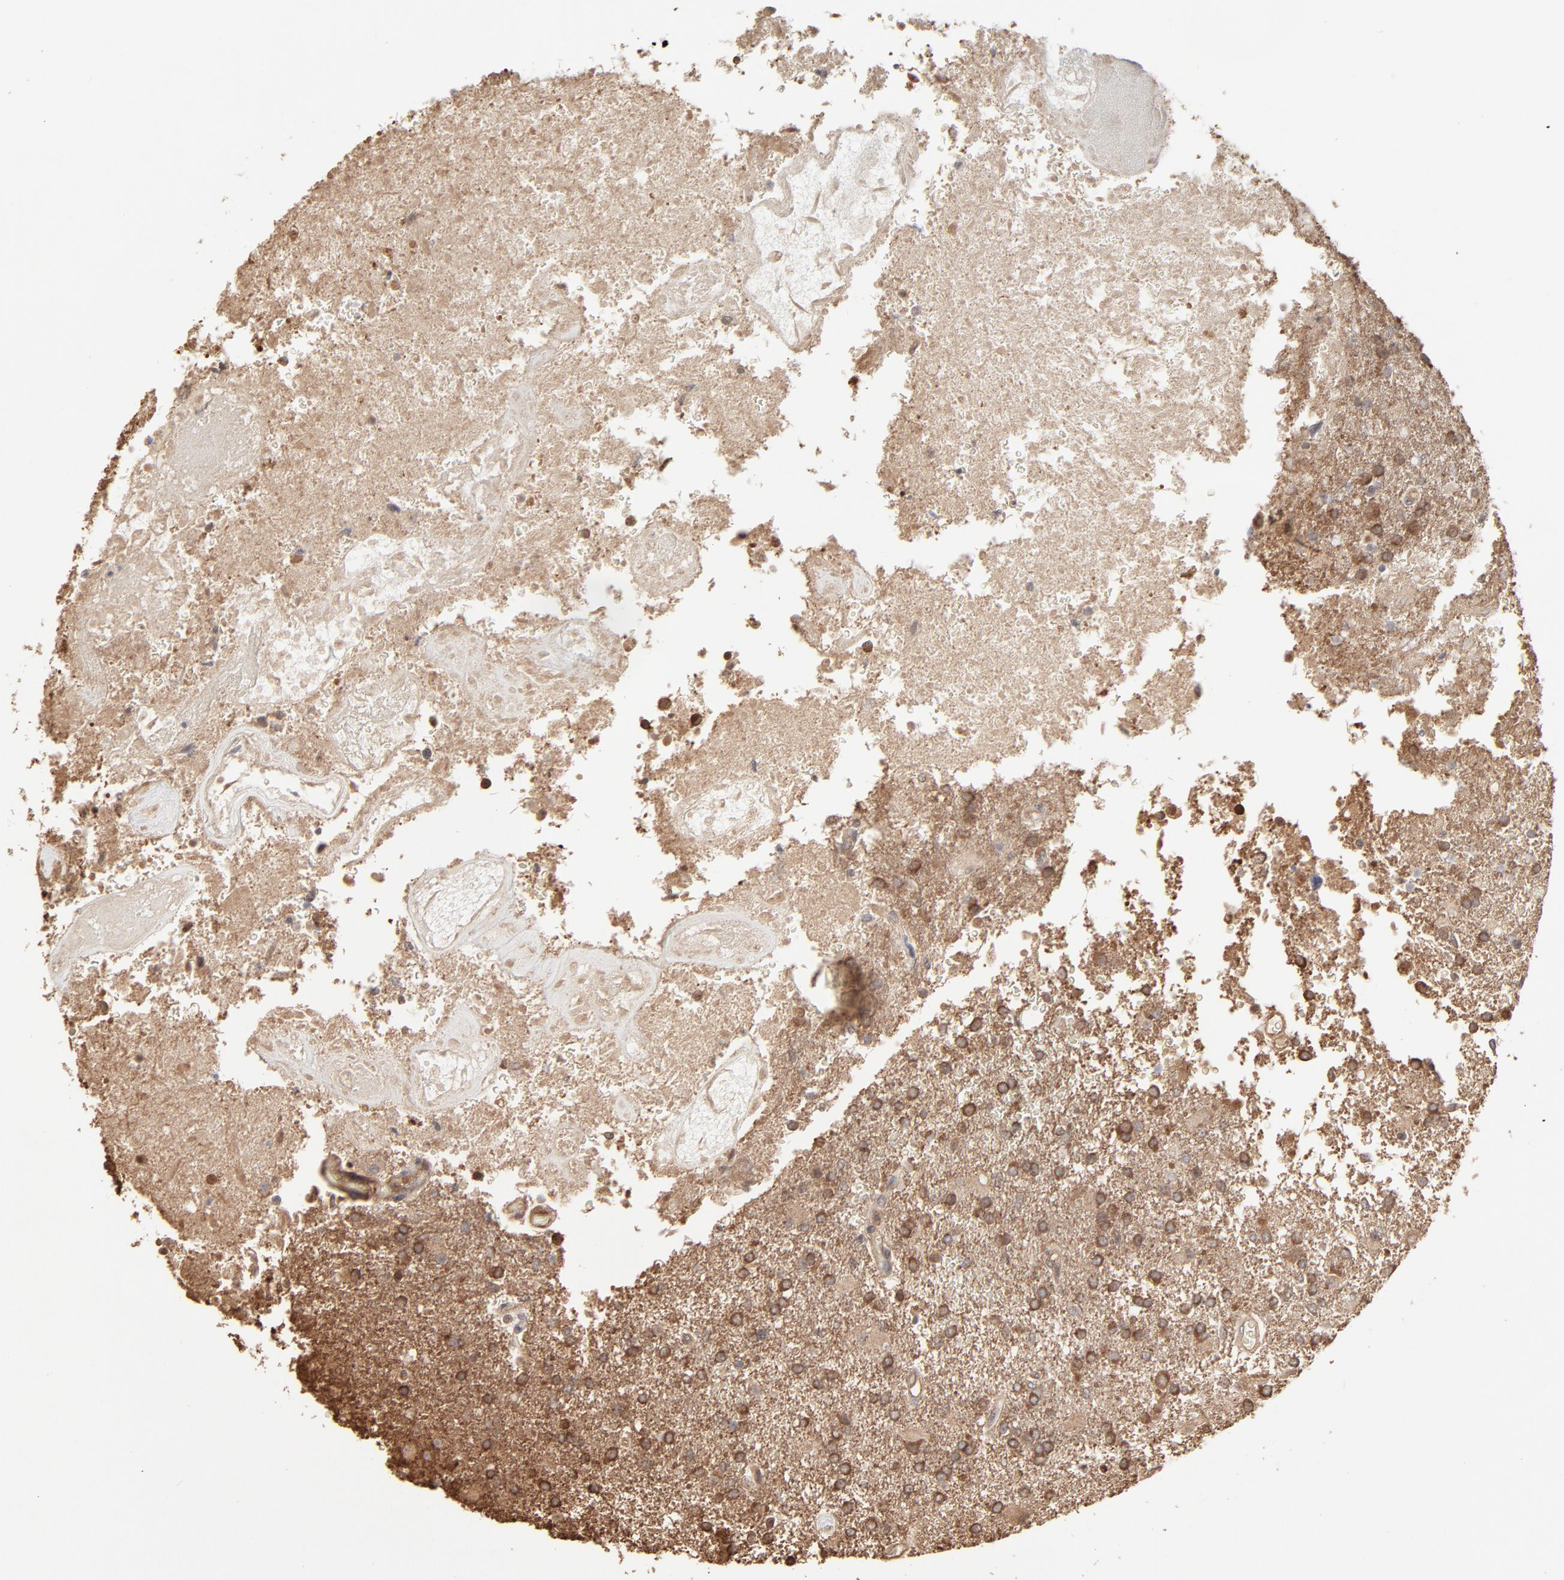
{"staining": {"intensity": "moderate", "quantity": ">75%", "location": "cytoplasmic/membranous"}, "tissue": "glioma", "cell_type": "Tumor cells", "image_type": "cancer", "snomed": [{"axis": "morphology", "description": "Glioma, malignant, High grade"}, {"axis": "topography", "description": "Cerebral cortex"}], "caption": "Glioma tissue displays moderate cytoplasmic/membranous positivity in about >75% of tumor cells, visualized by immunohistochemistry. (DAB (3,3'-diaminobenzidine) IHC, brown staining for protein, blue staining for nuclei).", "gene": "PPP2CA", "patient": {"sex": "male", "age": 79}}